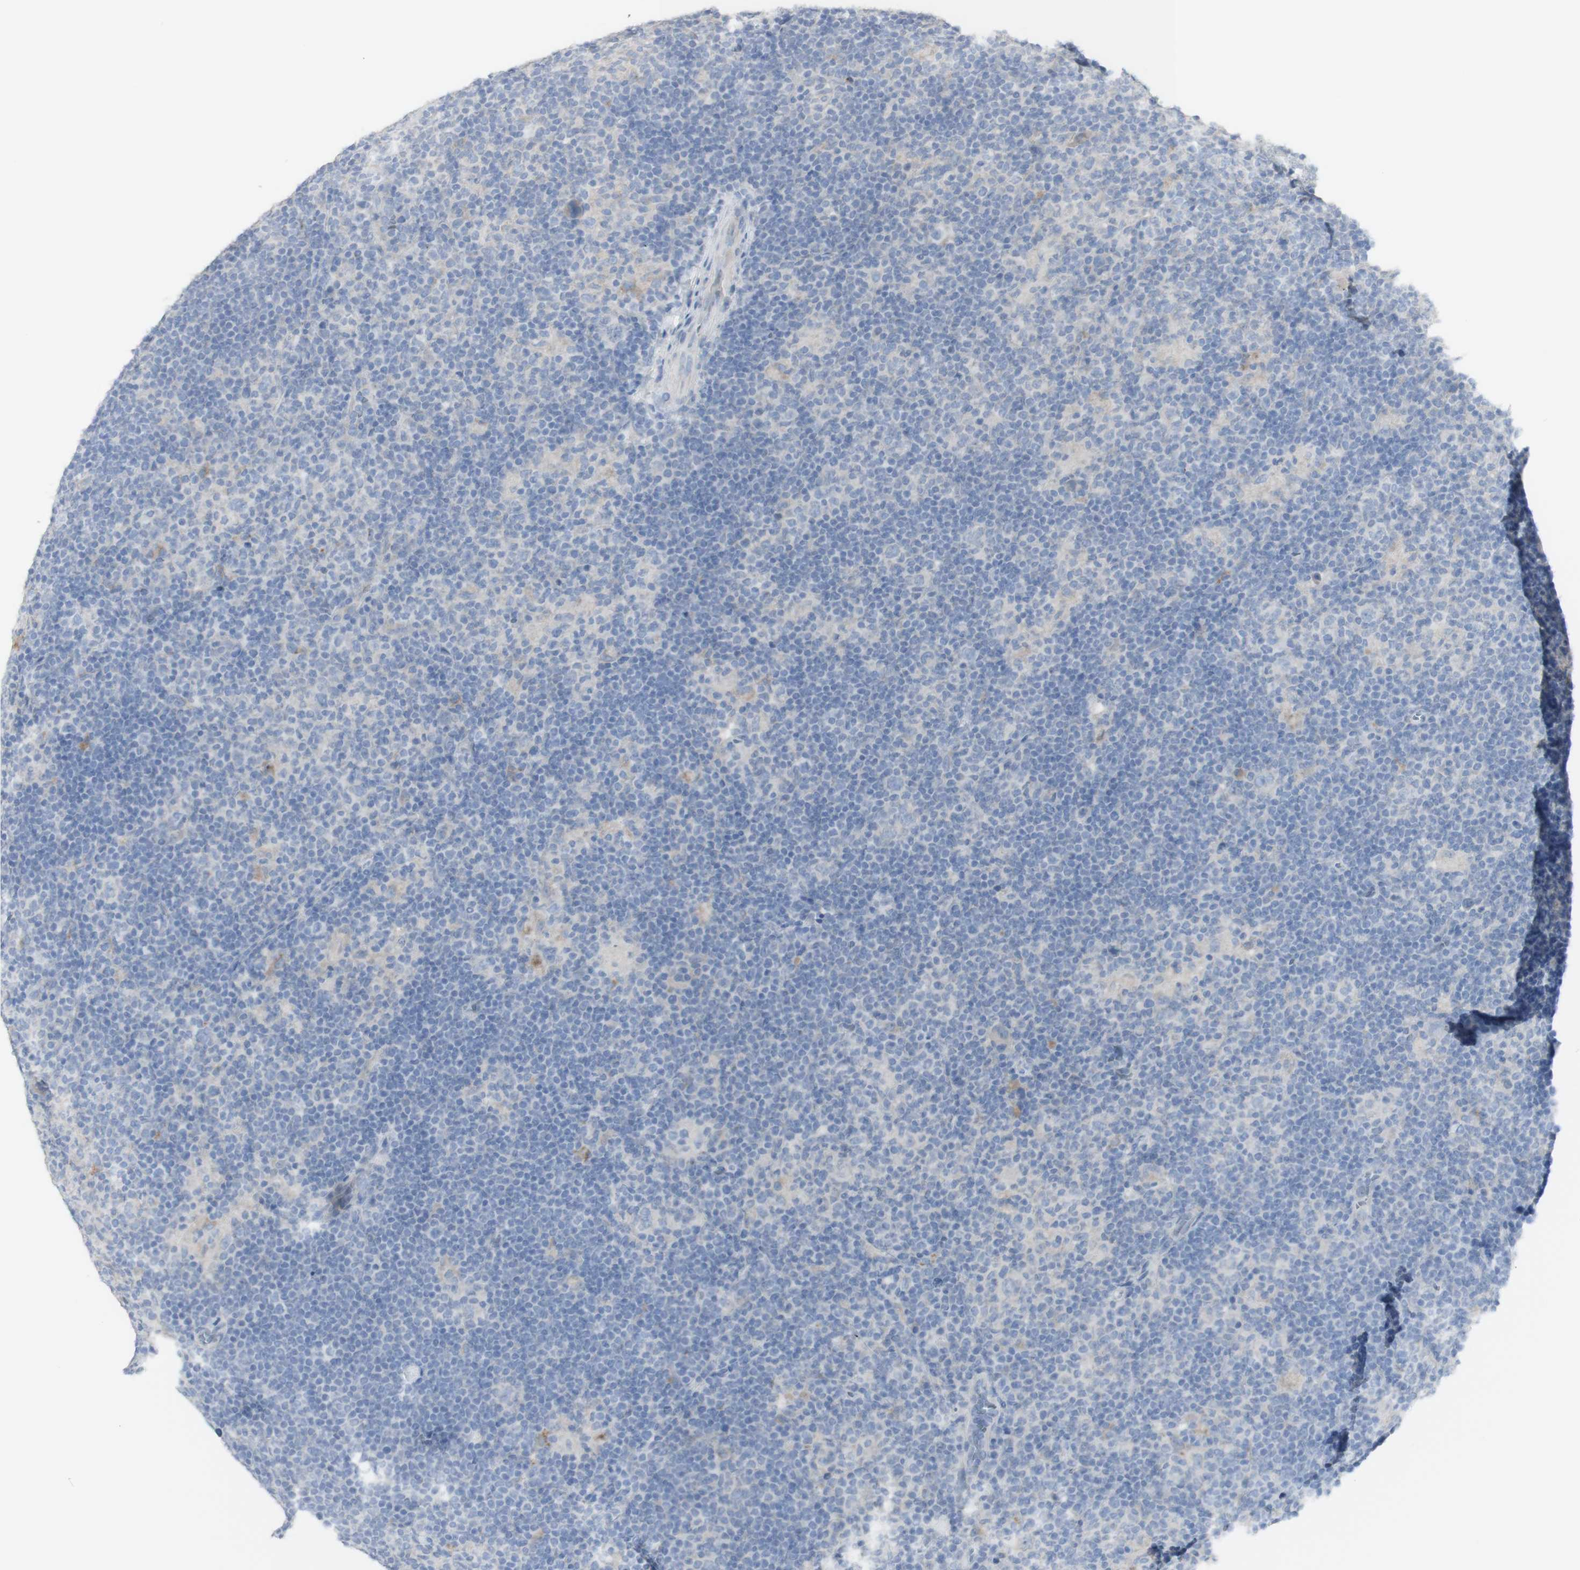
{"staining": {"intensity": "negative", "quantity": "none", "location": "none"}, "tissue": "lymphoma", "cell_type": "Tumor cells", "image_type": "cancer", "snomed": [{"axis": "morphology", "description": "Hodgkin's disease, NOS"}, {"axis": "topography", "description": "Lymph node"}], "caption": "Immunohistochemistry image of Hodgkin's disease stained for a protein (brown), which displays no staining in tumor cells.", "gene": "CD207", "patient": {"sex": "female", "age": 57}}